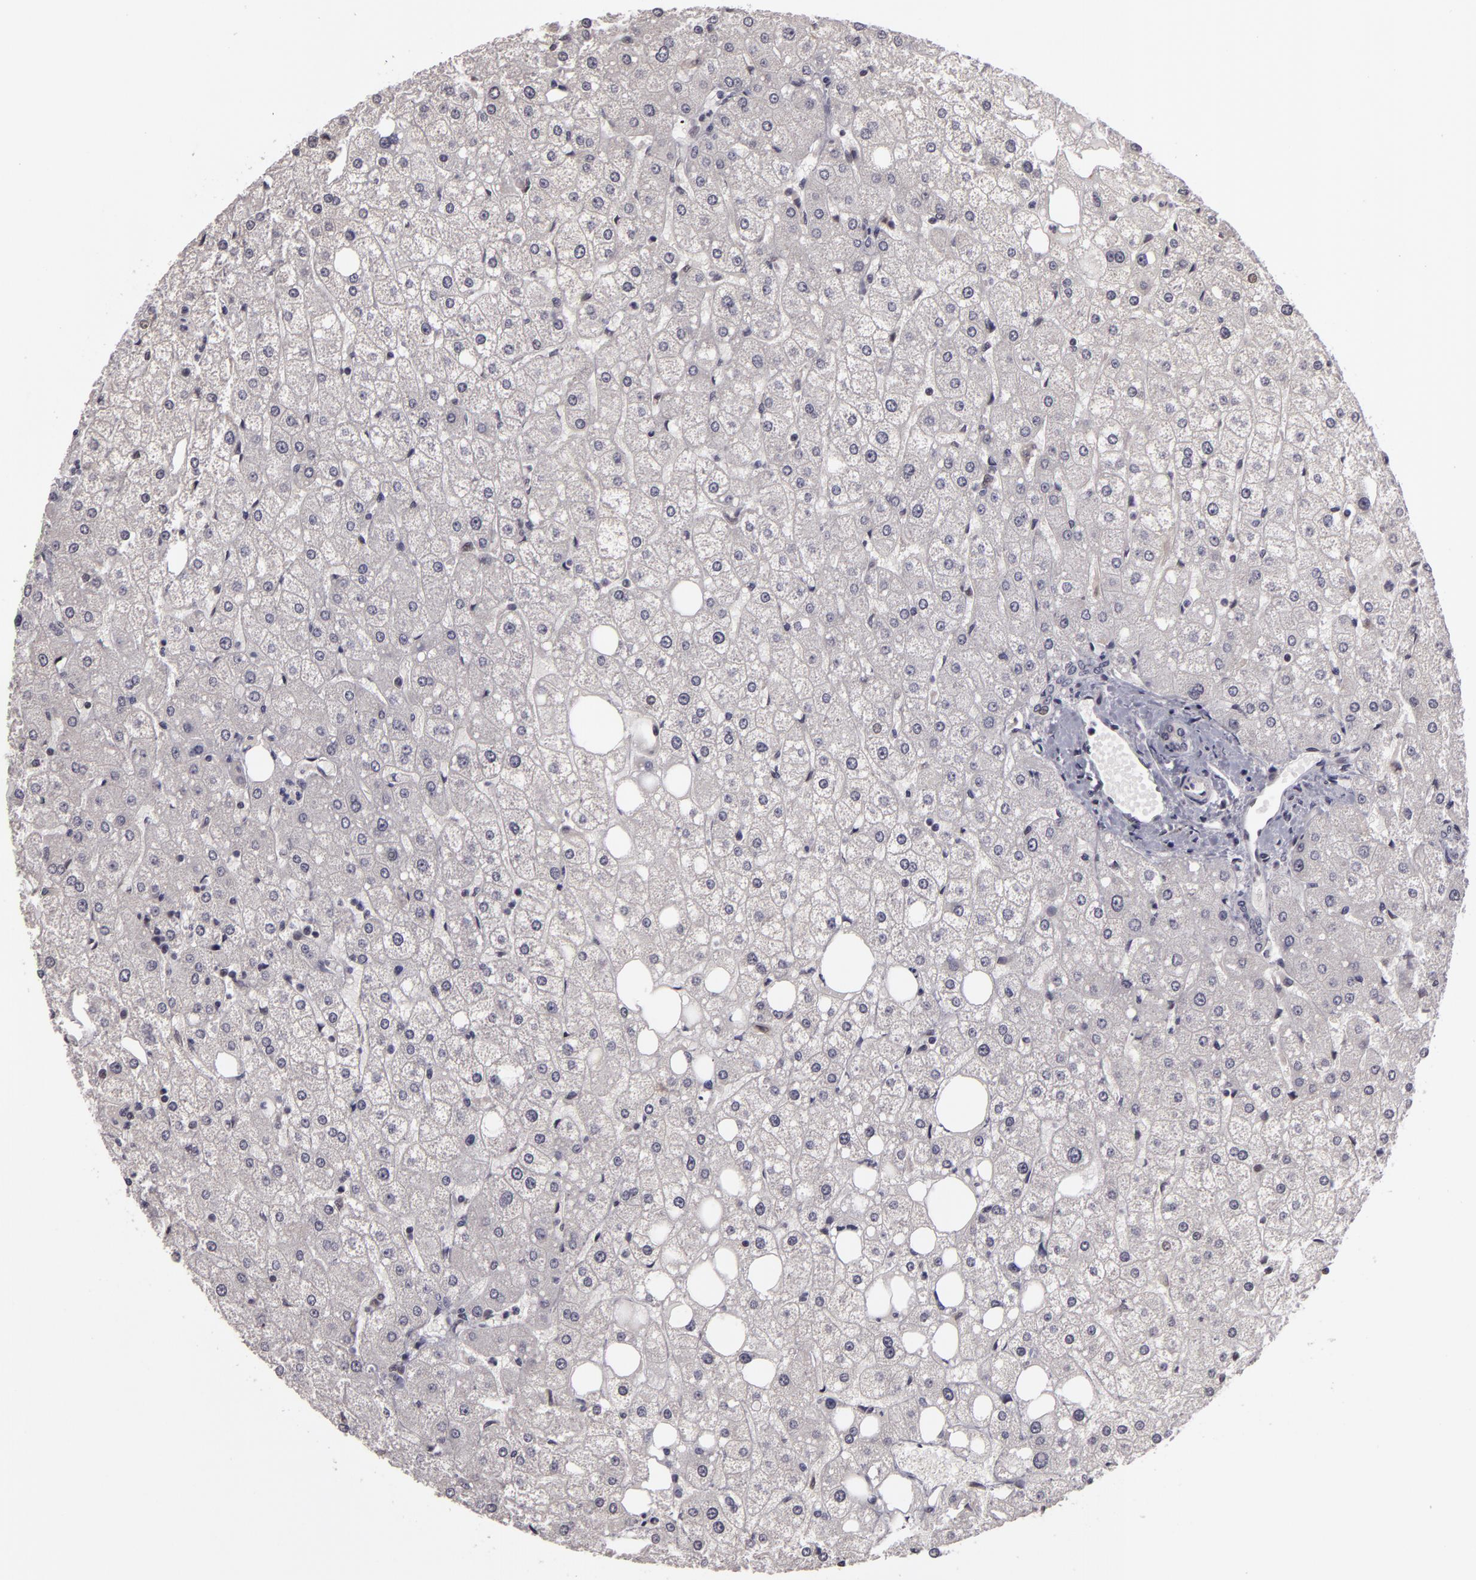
{"staining": {"intensity": "negative", "quantity": "none", "location": "none"}, "tissue": "liver", "cell_type": "Cholangiocytes", "image_type": "normal", "snomed": [{"axis": "morphology", "description": "Normal tissue, NOS"}, {"axis": "topography", "description": "Liver"}], "caption": "Immunohistochemical staining of benign human liver displays no significant expression in cholangiocytes. (Brightfield microscopy of DAB immunohistochemistry at high magnification).", "gene": "ZNF133", "patient": {"sex": "male", "age": 35}}